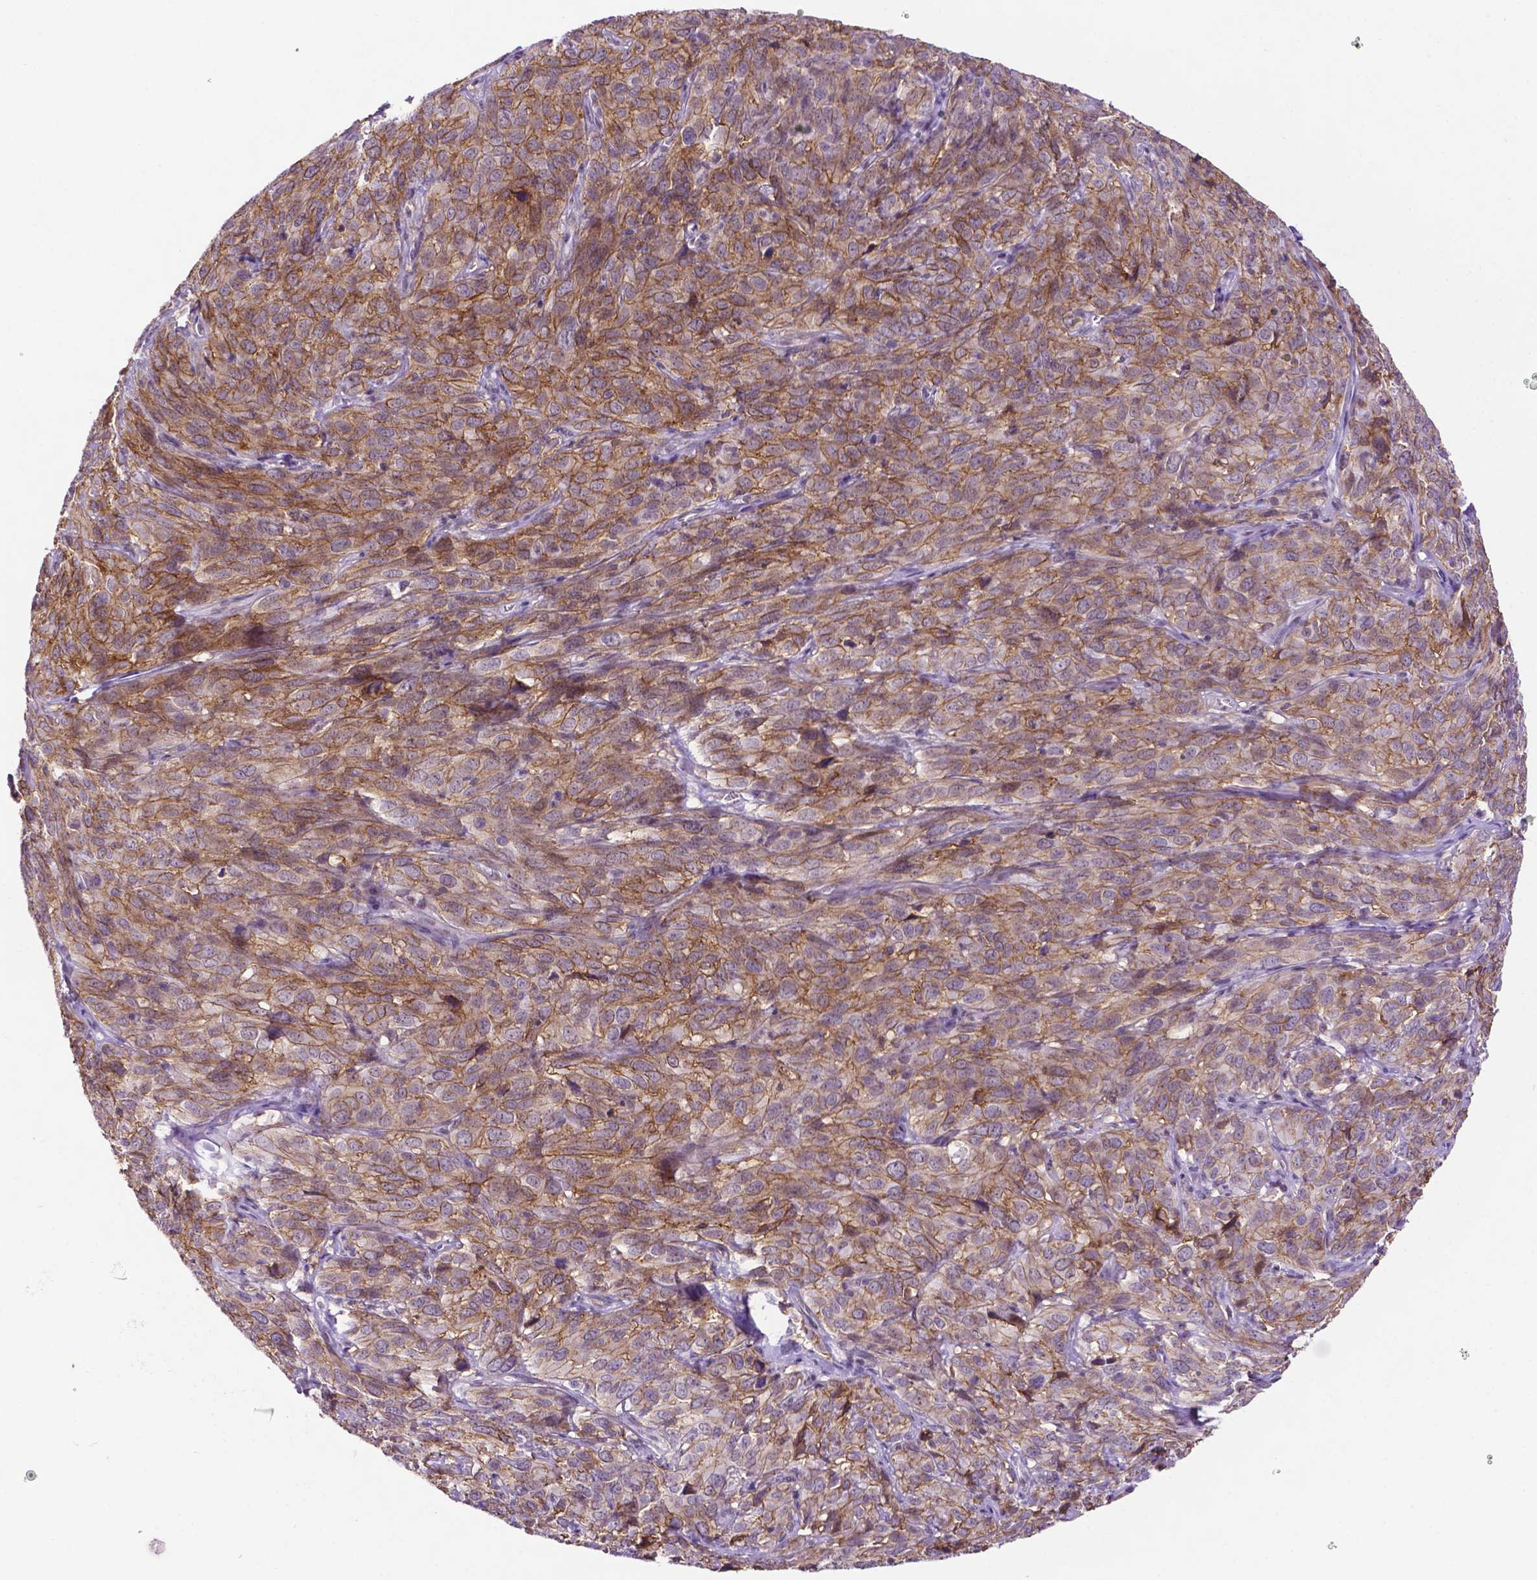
{"staining": {"intensity": "moderate", "quantity": "25%-75%", "location": "cytoplasmic/membranous"}, "tissue": "cervical cancer", "cell_type": "Tumor cells", "image_type": "cancer", "snomed": [{"axis": "morphology", "description": "Squamous cell carcinoma, NOS"}, {"axis": "topography", "description": "Cervix"}], "caption": "Approximately 25%-75% of tumor cells in human cervical cancer (squamous cell carcinoma) display moderate cytoplasmic/membranous protein staining as visualized by brown immunohistochemical staining.", "gene": "TACSTD2", "patient": {"sex": "female", "age": 51}}